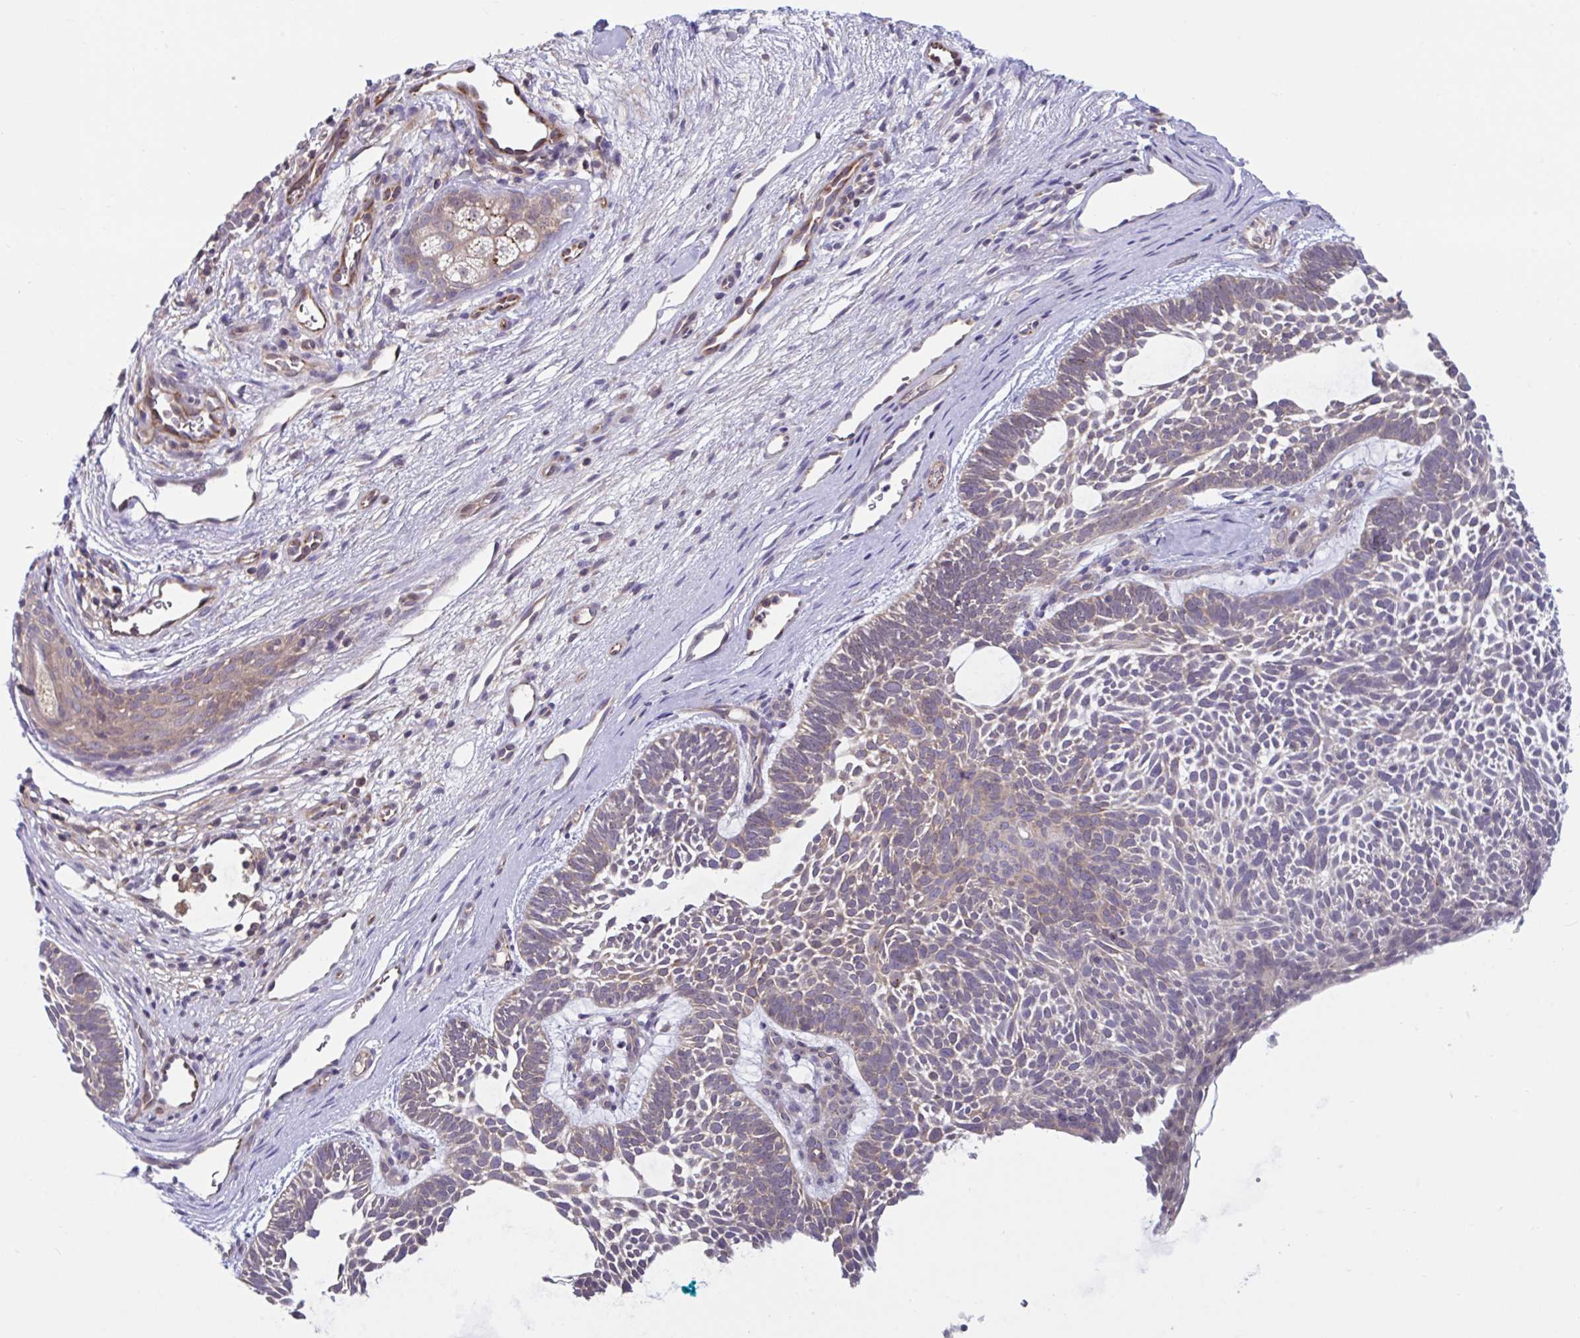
{"staining": {"intensity": "weak", "quantity": ">75%", "location": "cytoplasmic/membranous"}, "tissue": "skin cancer", "cell_type": "Tumor cells", "image_type": "cancer", "snomed": [{"axis": "morphology", "description": "Basal cell carcinoma"}, {"axis": "topography", "description": "Skin"}, {"axis": "topography", "description": "Skin of face"}], "caption": "Protein analysis of basal cell carcinoma (skin) tissue demonstrates weak cytoplasmic/membranous positivity in about >75% of tumor cells. (DAB = brown stain, brightfield microscopy at high magnification).", "gene": "IST1", "patient": {"sex": "male", "age": 83}}